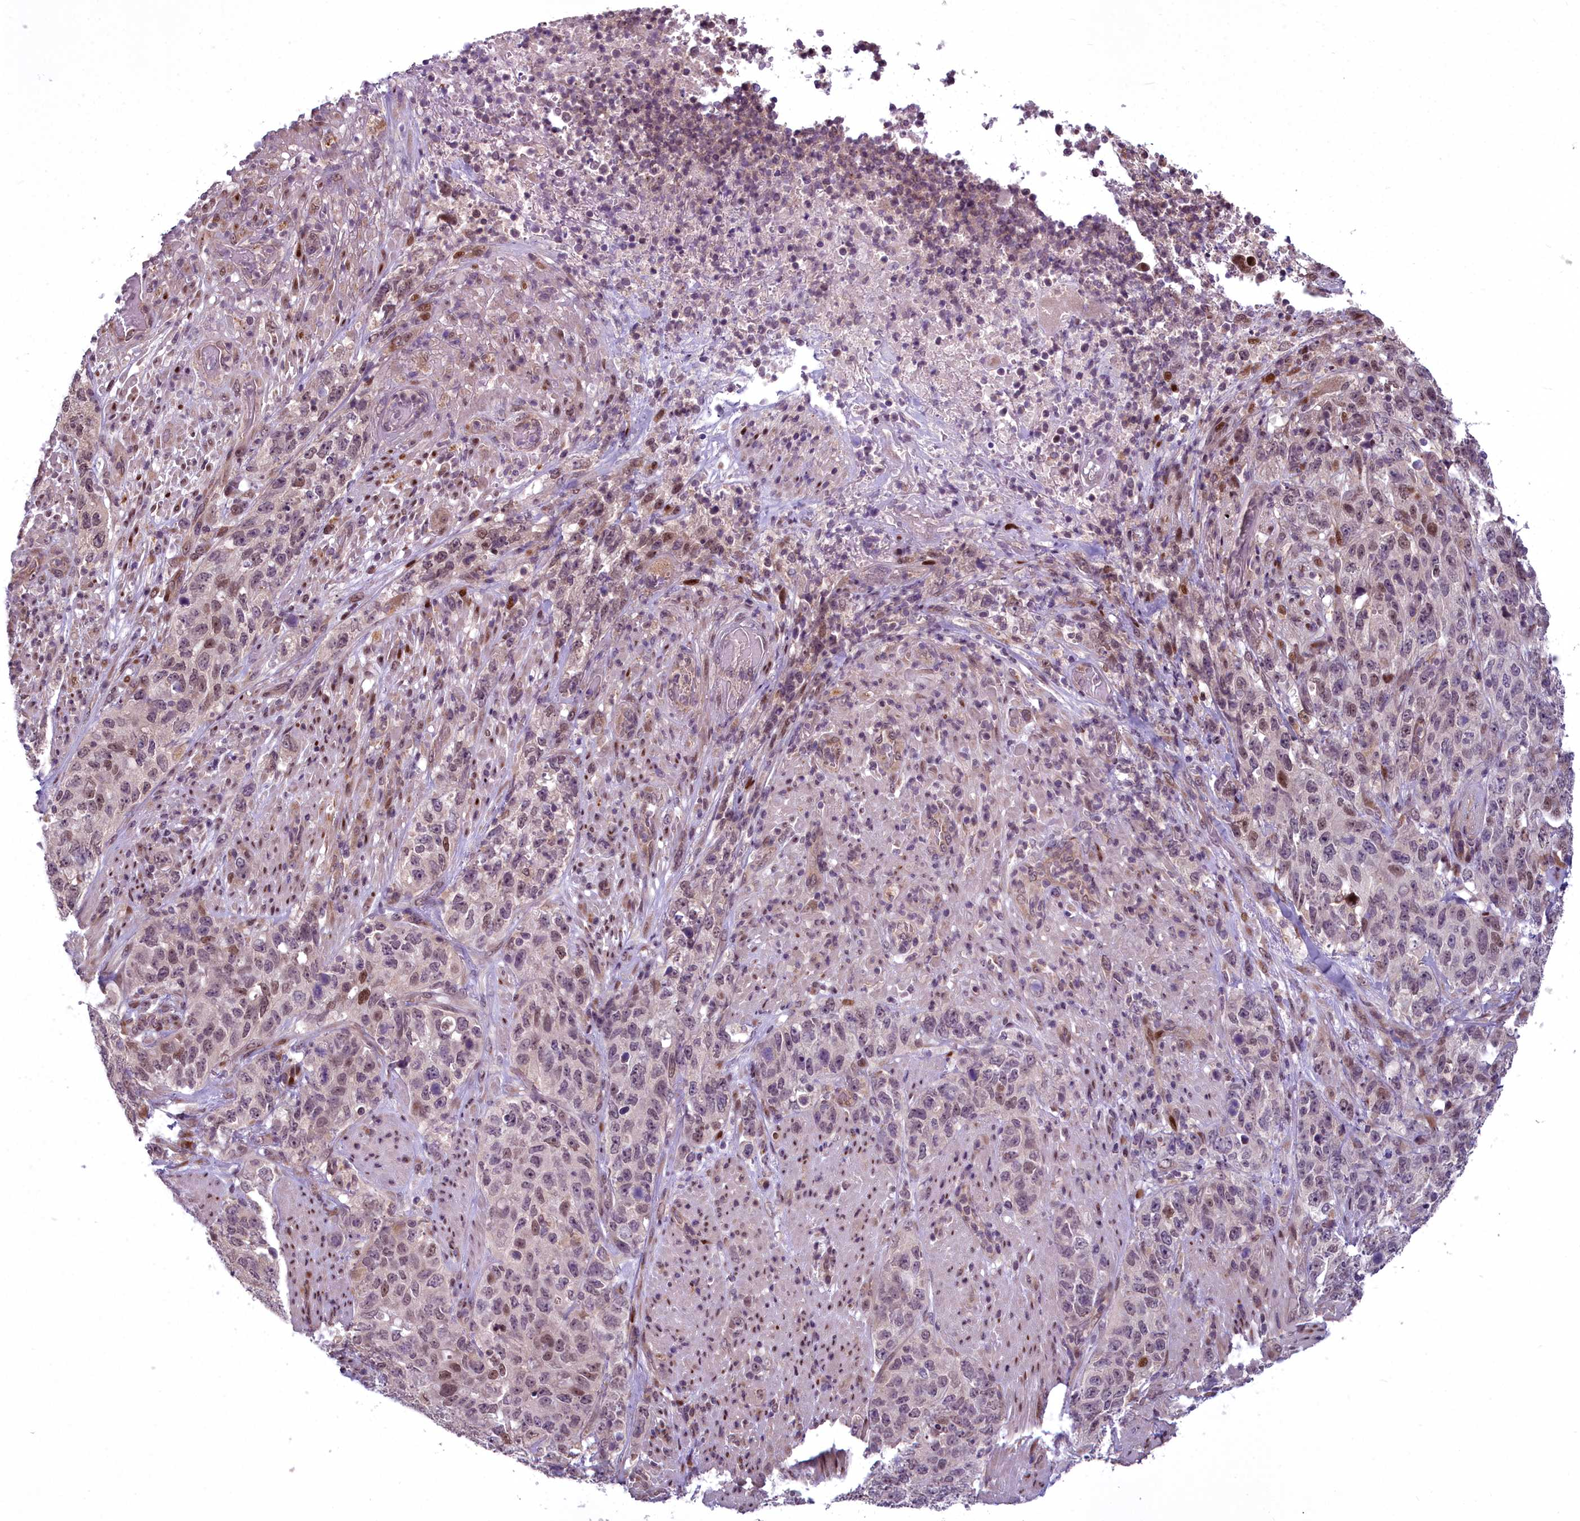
{"staining": {"intensity": "weak", "quantity": ">75%", "location": "nuclear"}, "tissue": "stomach cancer", "cell_type": "Tumor cells", "image_type": "cancer", "snomed": [{"axis": "morphology", "description": "Adenocarcinoma, NOS"}, {"axis": "topography", "description": "Stomach"}], "caption": "A low amount of weak nuclear expression is present in approximately >75% of tumor cells in stomach adenocarcinoma tissue.", "gene": "AP1M1", "patient": {"sex": "male", "age": 48}}